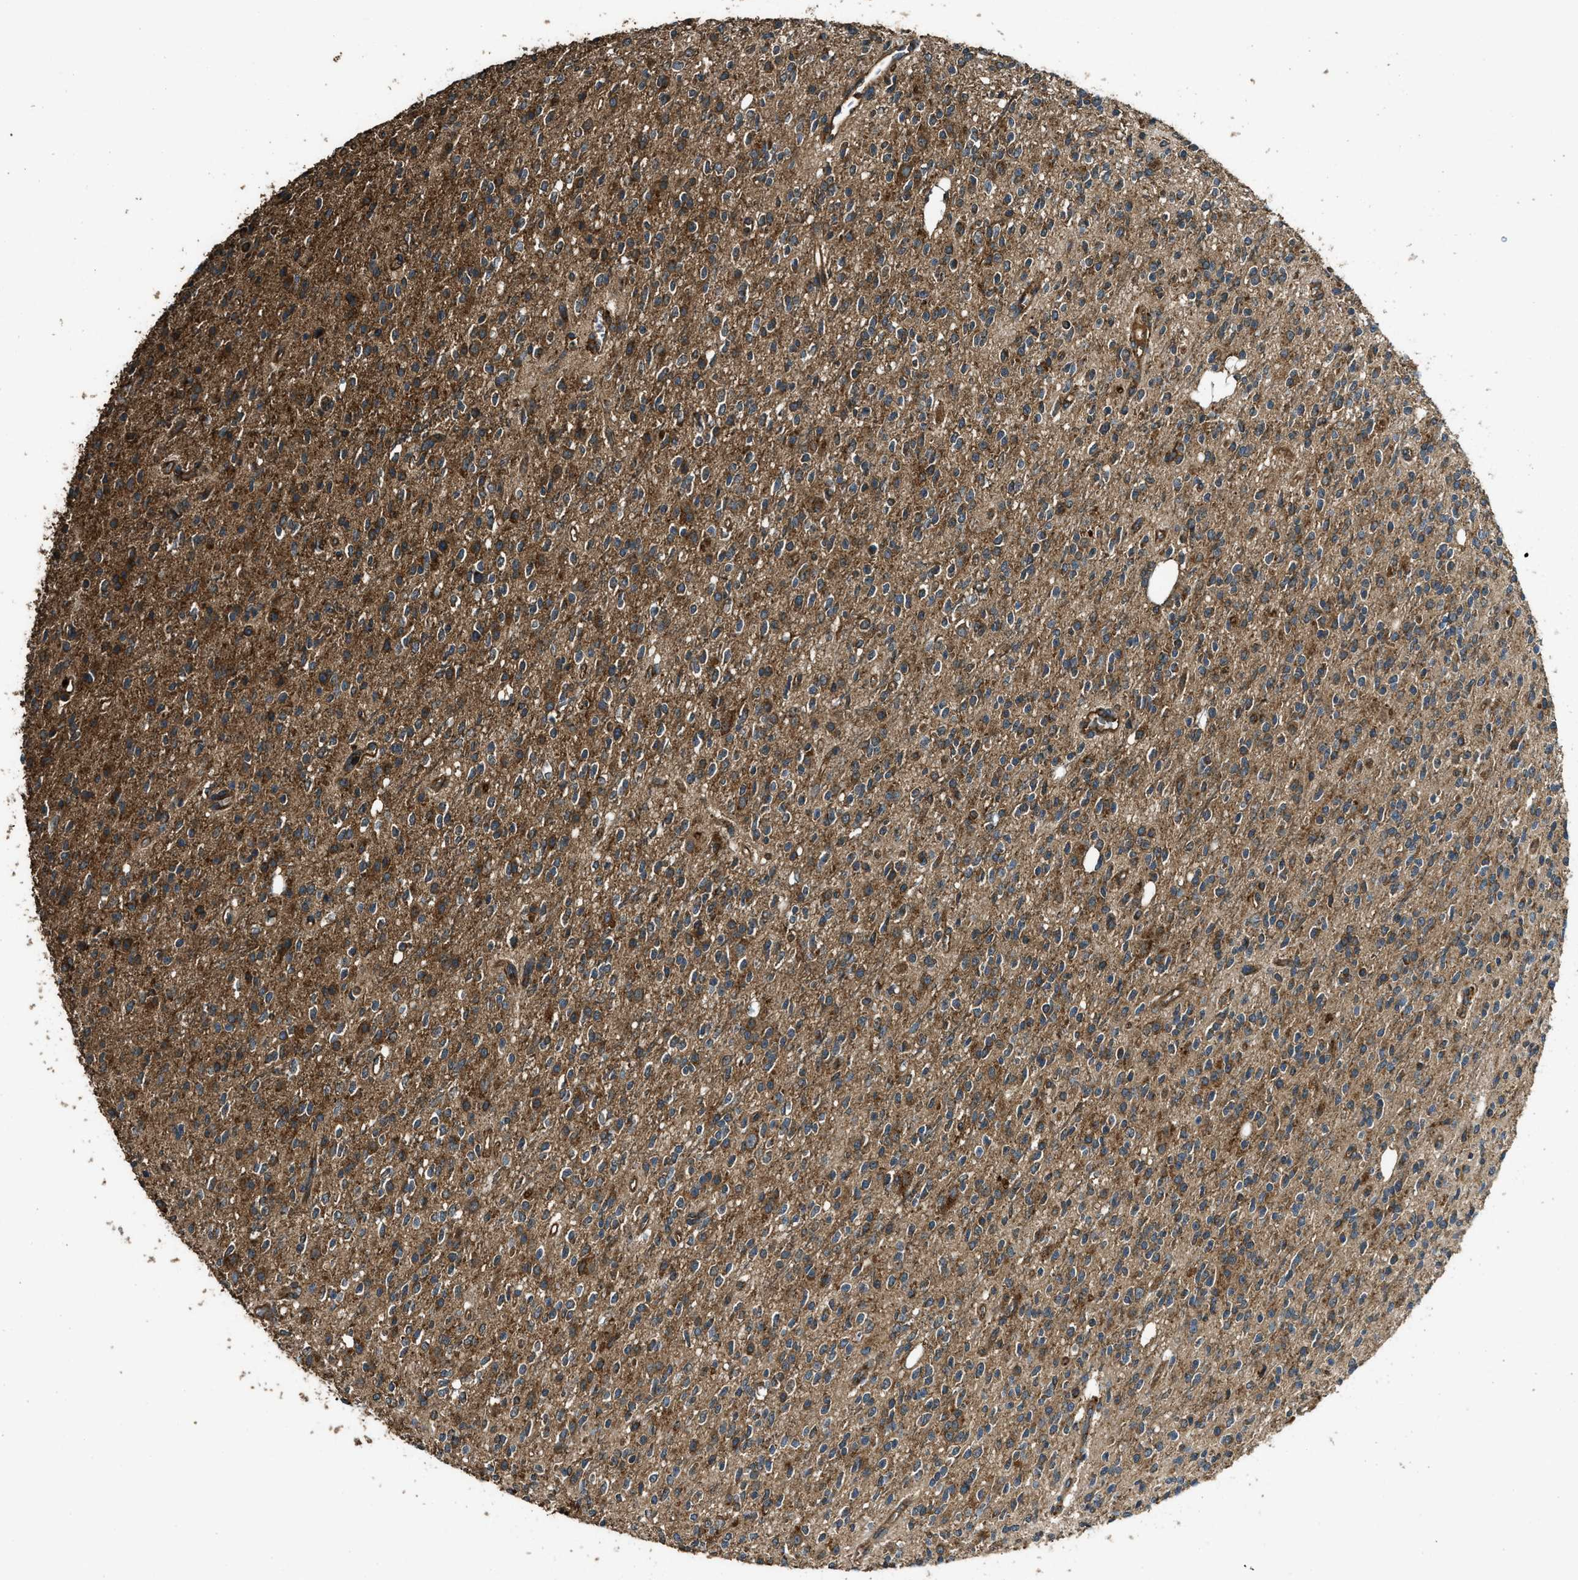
{"staining": {"intensity": "moderate", "quantity": ">75%", "location": "cytoplasmic/membranous"}, "tissue": "glioma", "cell_type": "Tumor cells", "image_type": "cancer", "snomed": [{"axis": "morphology", "description": "Glioma, malignant, High grade"}, {"axis": "topography", "description": "Brain"}], "caption": "Human malignant glioma (high-grade) stained with a brown dye reveals moderate cytoplasmic/membranous positive positivity in approximately >75% of tumor cells.", "gene": "MAP3K8", "patient": {"sex": "male", "age": 34}}